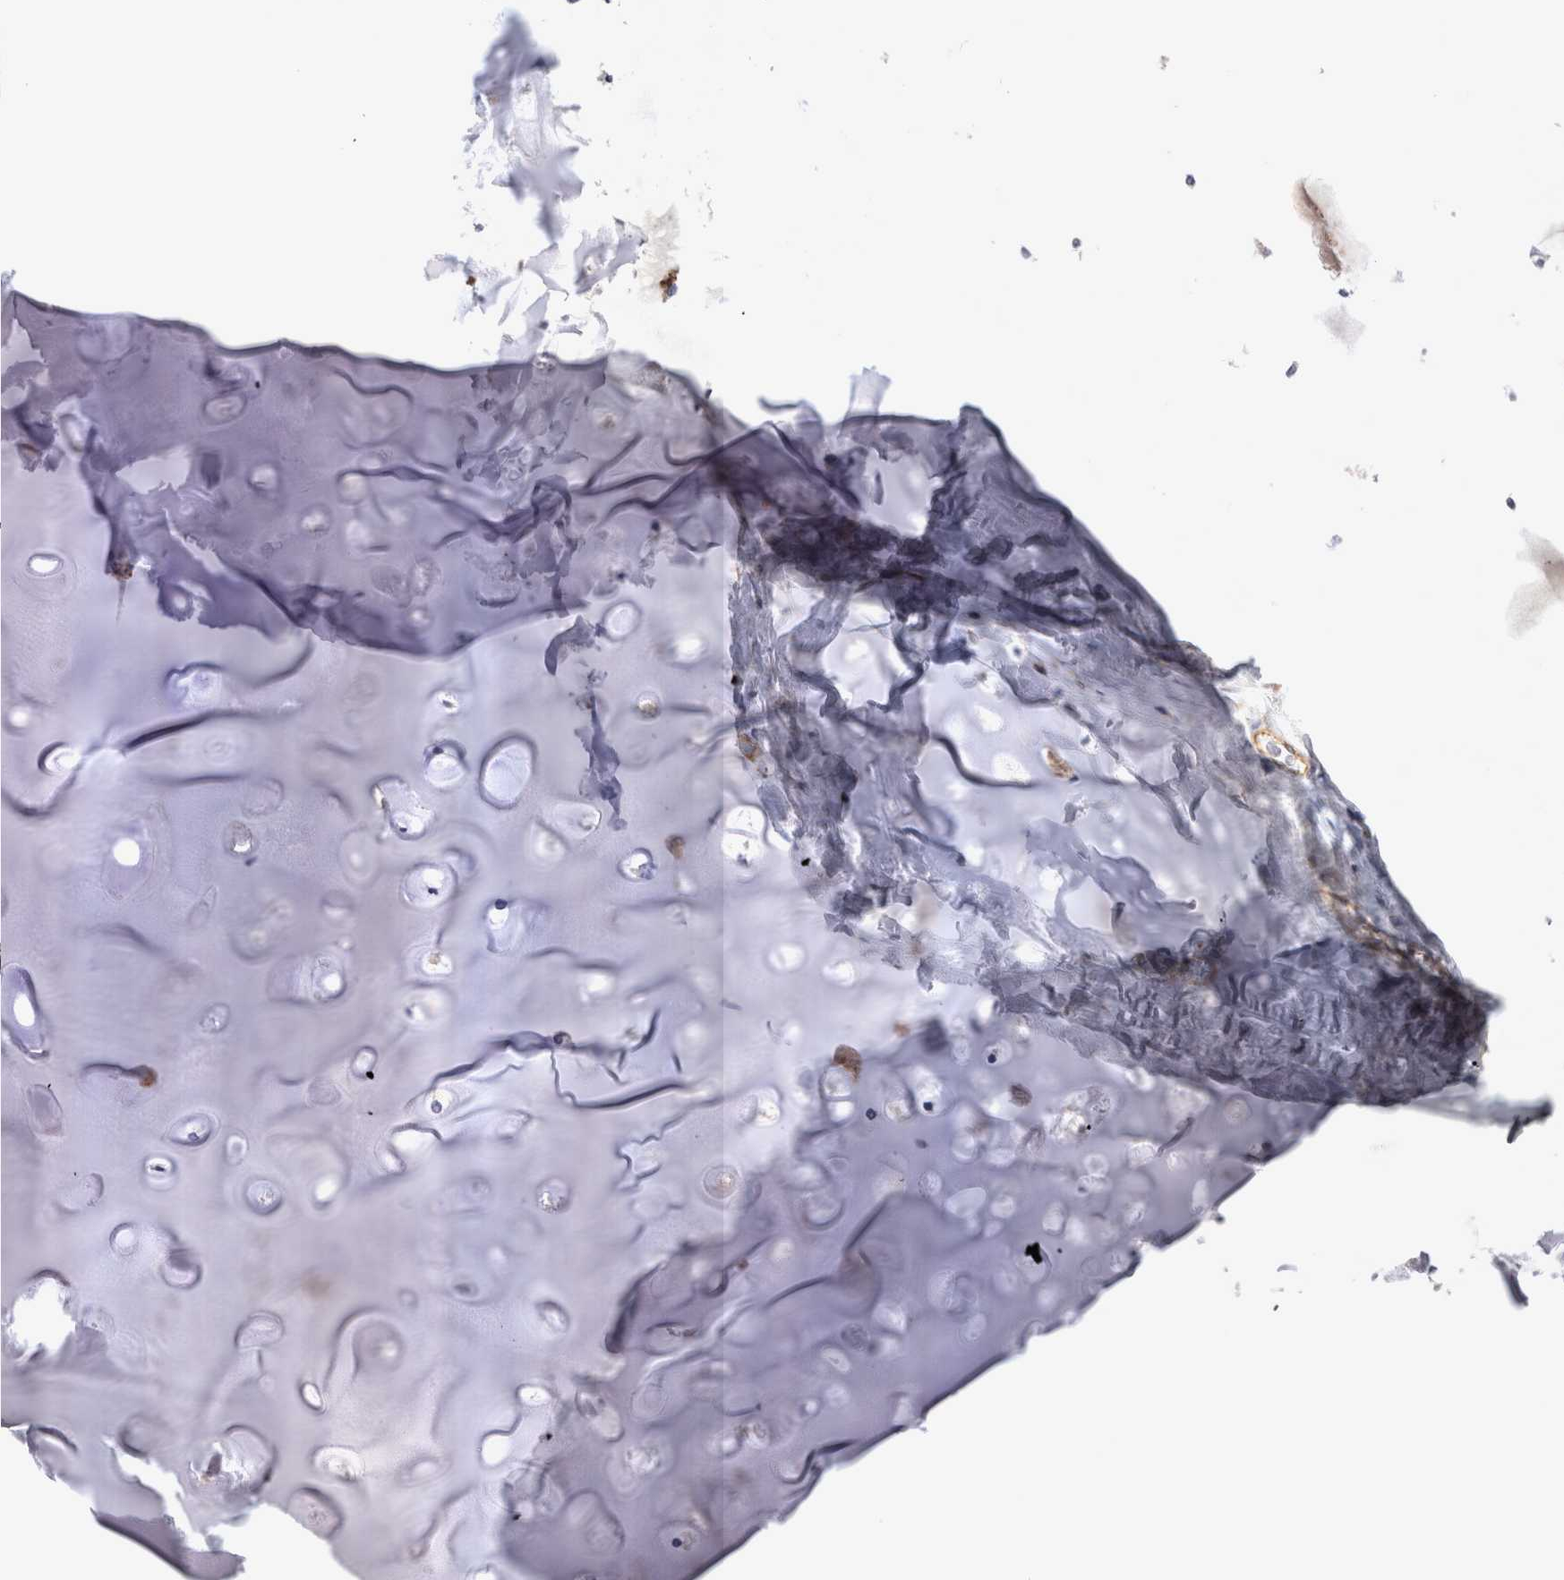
{"staining": {"intensity": "negative", "quantity": "none", "location": "none"}, "tissue": "adipose tissue", "cell_type": "Adipocytes", "image_type": "normal", "snomed": [{"axis": "morphology", "description": "Normal tissue, NOS"}, {"axis": "topography", "description": "Cartilage tissue"}], "caption": "The immunohistochemistry (IHC) micrograph has no significant staining in adipocytes of adipose tissue. Brightfield microscopy of immunohistochemistry stained with DAB (brown) and hematoxylin (blue), captured at high magnification.", "gene": "TSPOAP1", "patient": {"sex": "female", "age": 63}}